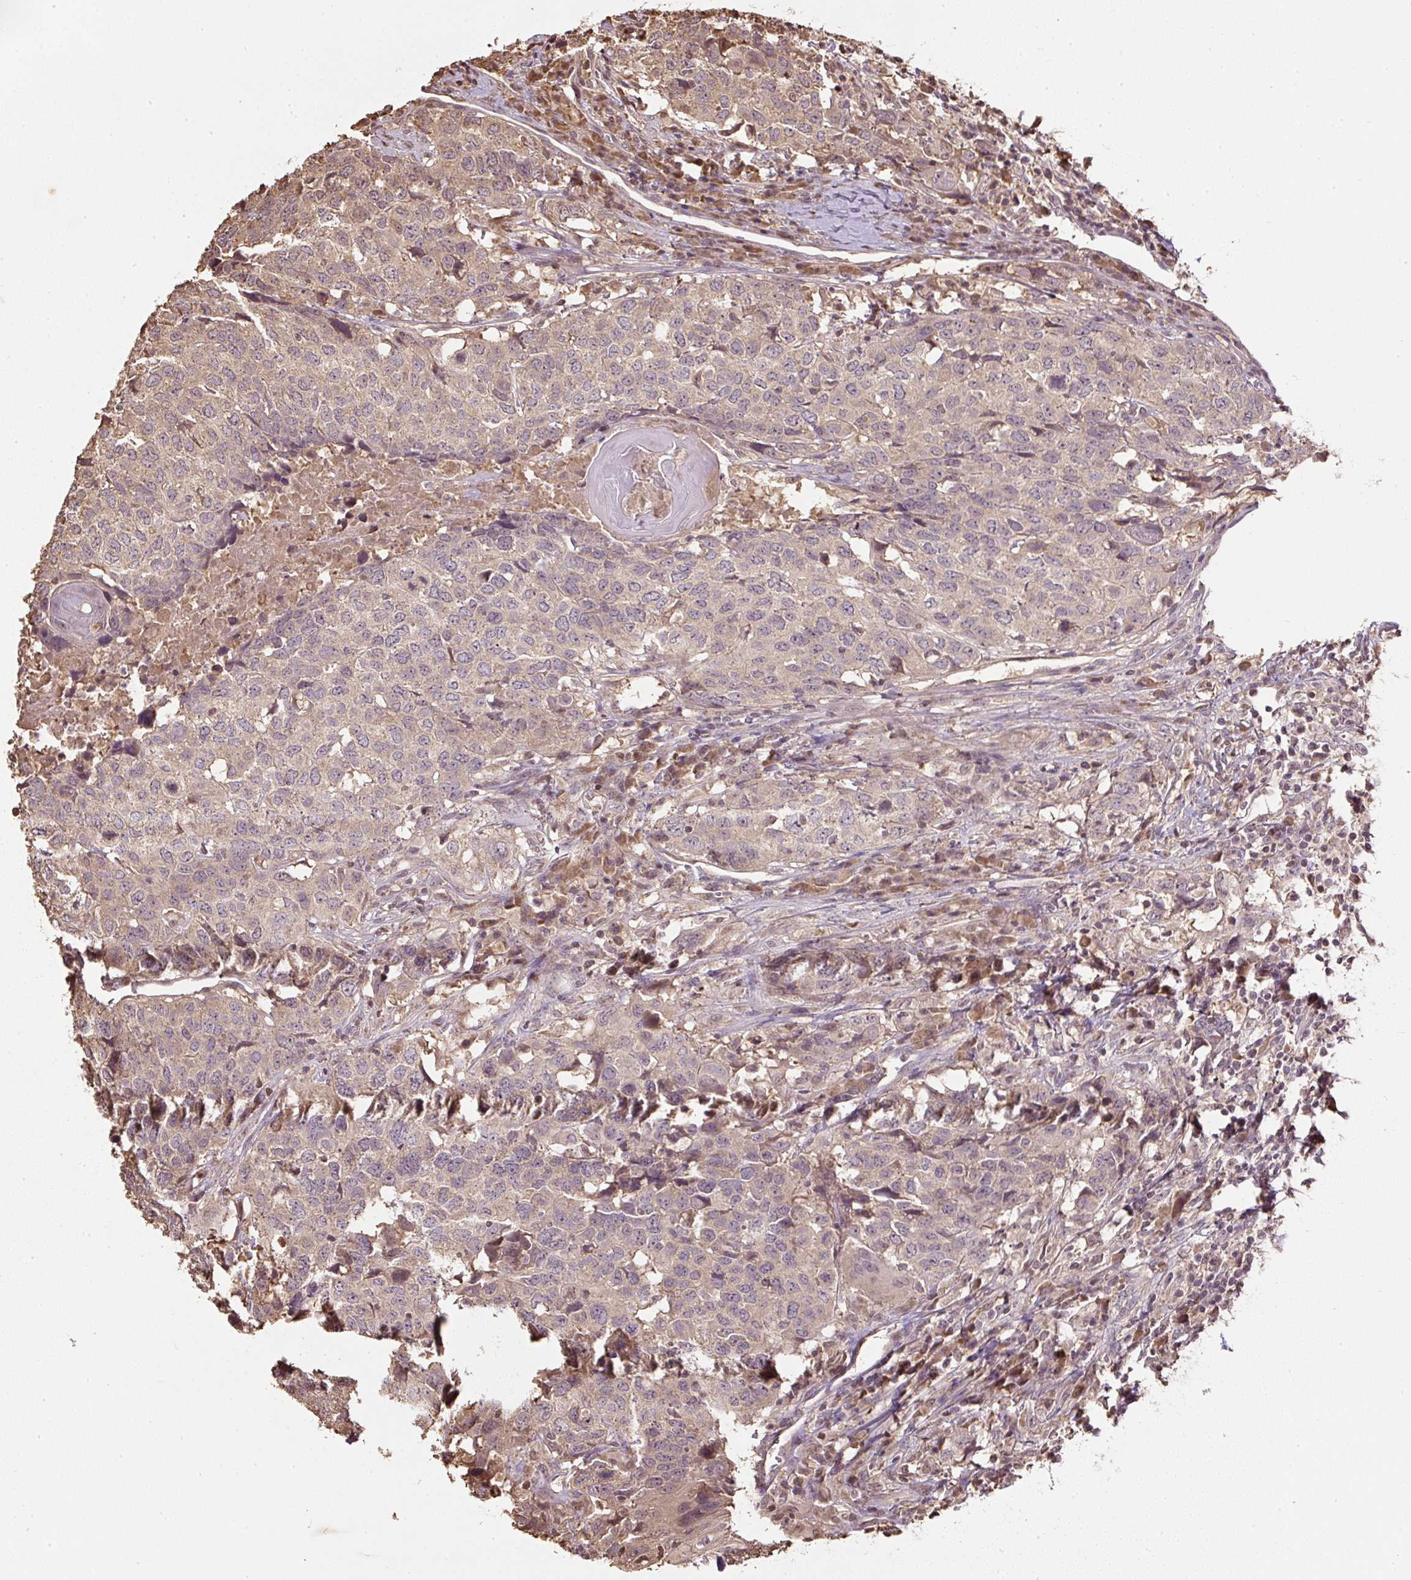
{"staining": {"intensity": "weak", "quantity": "25%-75%", "location": "cytoplasmic/membranous,nuclear"}, "tissue": "head and neck cancer", "cell_type": "Tumor cells", "image_type": "cancer", "snomed": [{"axis": "morphology", "description": "Normal tissue, NOS"}, {"axis": "morphology", "description": "Squamous cell carcinoma, NOS"}, {"axis": "topography", "description": "Skeletal muscle"}, {"axis": "topography", "description": "Vascular tissue"}, {"axis": "topography", "description": "Peripheral nerve tissue"}, {"axis": "topography", "description": "Head-Neck"}], "caption": "A brown stain labels weak cytoplasmic/membranous and nuclear expression of a protein in human head and neck squamous cell carcinoma tumor cells. The staining was performed using DAB, with brown indicating positive protein expression. Nuclei are stained blue with hematoxylin.", "gene": "TMEM170B", "patient": {"sex": "male", "age": 66}}